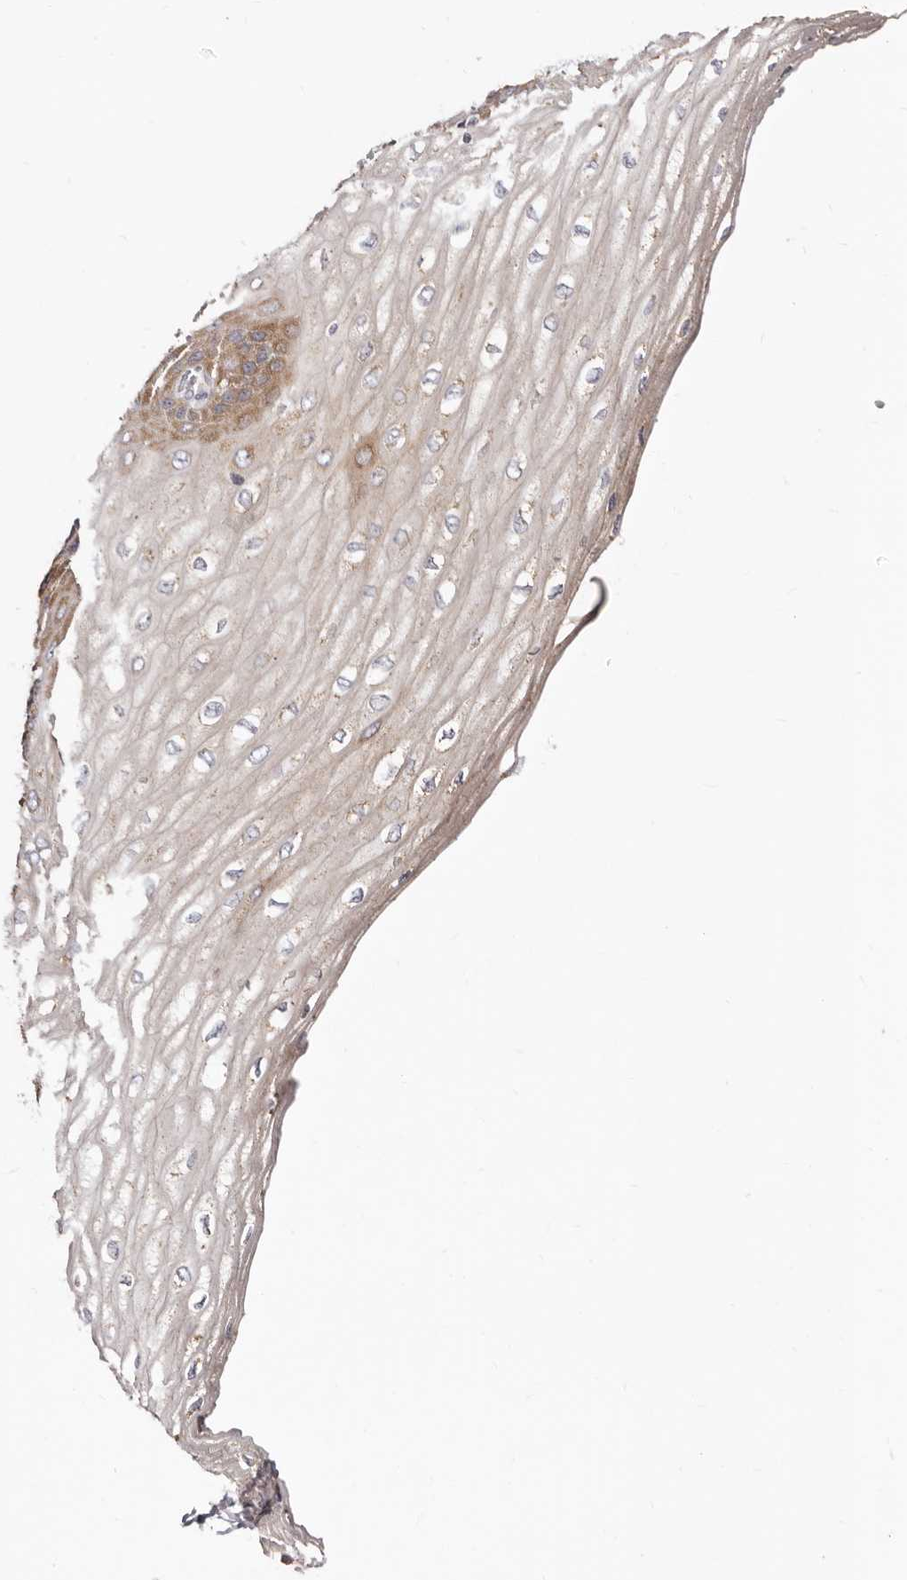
{"staining": {"intensity": "moderate", "quantity": "<25%", "location": "cytoplasmic/membranous"}, "tissue": "esophagus", "cell_type": "Squamous epithelial cells", "image_type": "normal", "snomed": [{"axis": "morphology", "description": "Normal tissue, NOS"}, {"axis": "topography", "description": "Esophagus"}], "caption": "The micrograph exhibits a brown stain indicating the presence of a protein in the cytoplasmic/membranous of squamous epithelial cells in esophagus. (DAB (3,3'-diaminobenzidine) = brown stain, brightfield microscopy at high magnification).", "gene": "BAIAP2L1", "patient": {"sex": "male", "age": 60}}